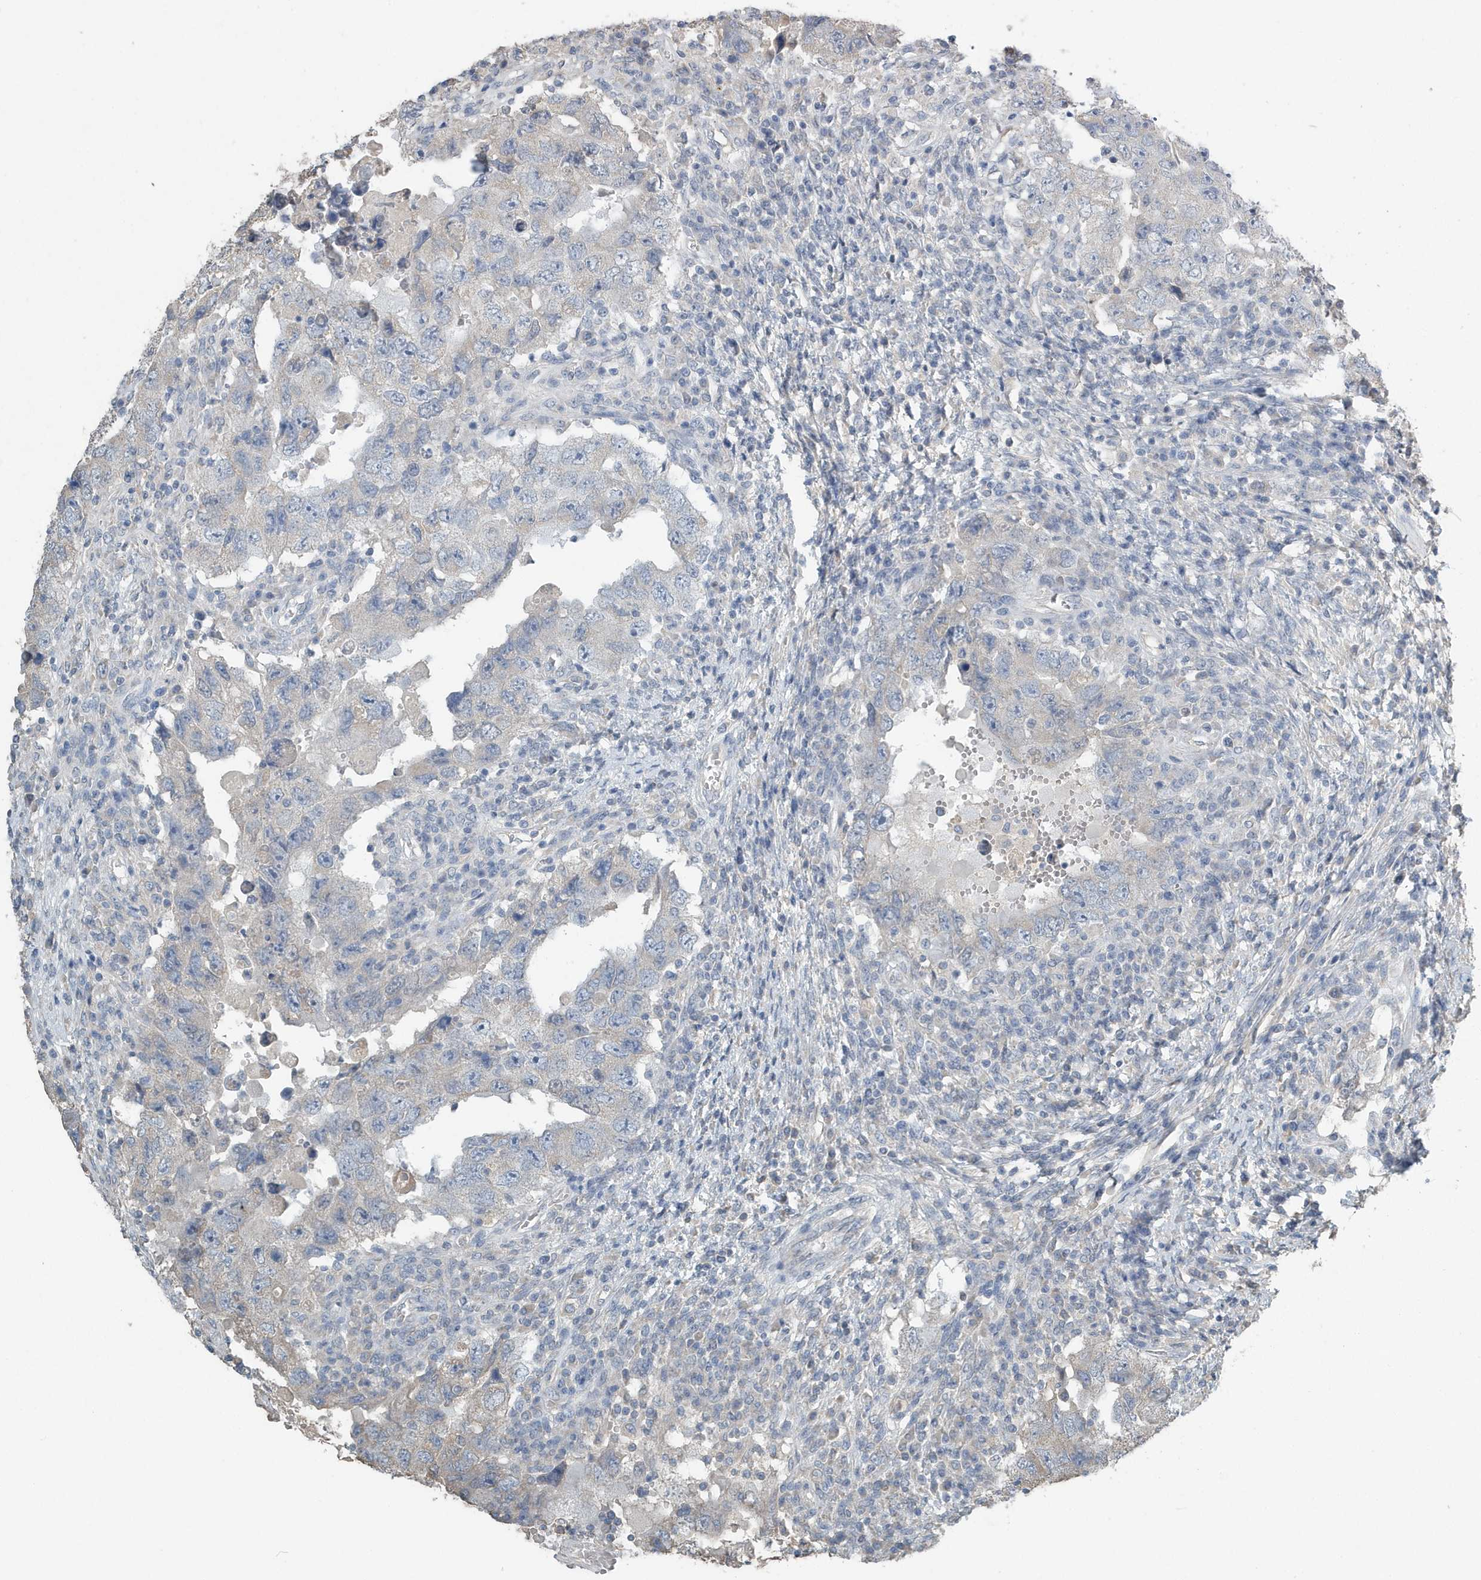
{"staining": {"intensity": "negative", "quantity": "none", "location": "none"}, "tissue": "testis cancer", "cell_type": "Tumor cells", "image_type": "cancer", "snomed": [{"axis": "morphology", "description": "Carcinoma, Embryonal, NOS"}, {"axis": "topography", "description": "Testis"}], "caption": "Immunohistochemistry of embryonal carcinoma (testis) displays no staining in tumor cells. The staining is performed using DAB (3,3'-diaminobenzidine) brown chromogen with nuclei counter-stained in using hematoxylin.", "gene": "UGT2B4", "patient": {"sex": "male", "age": 26}}